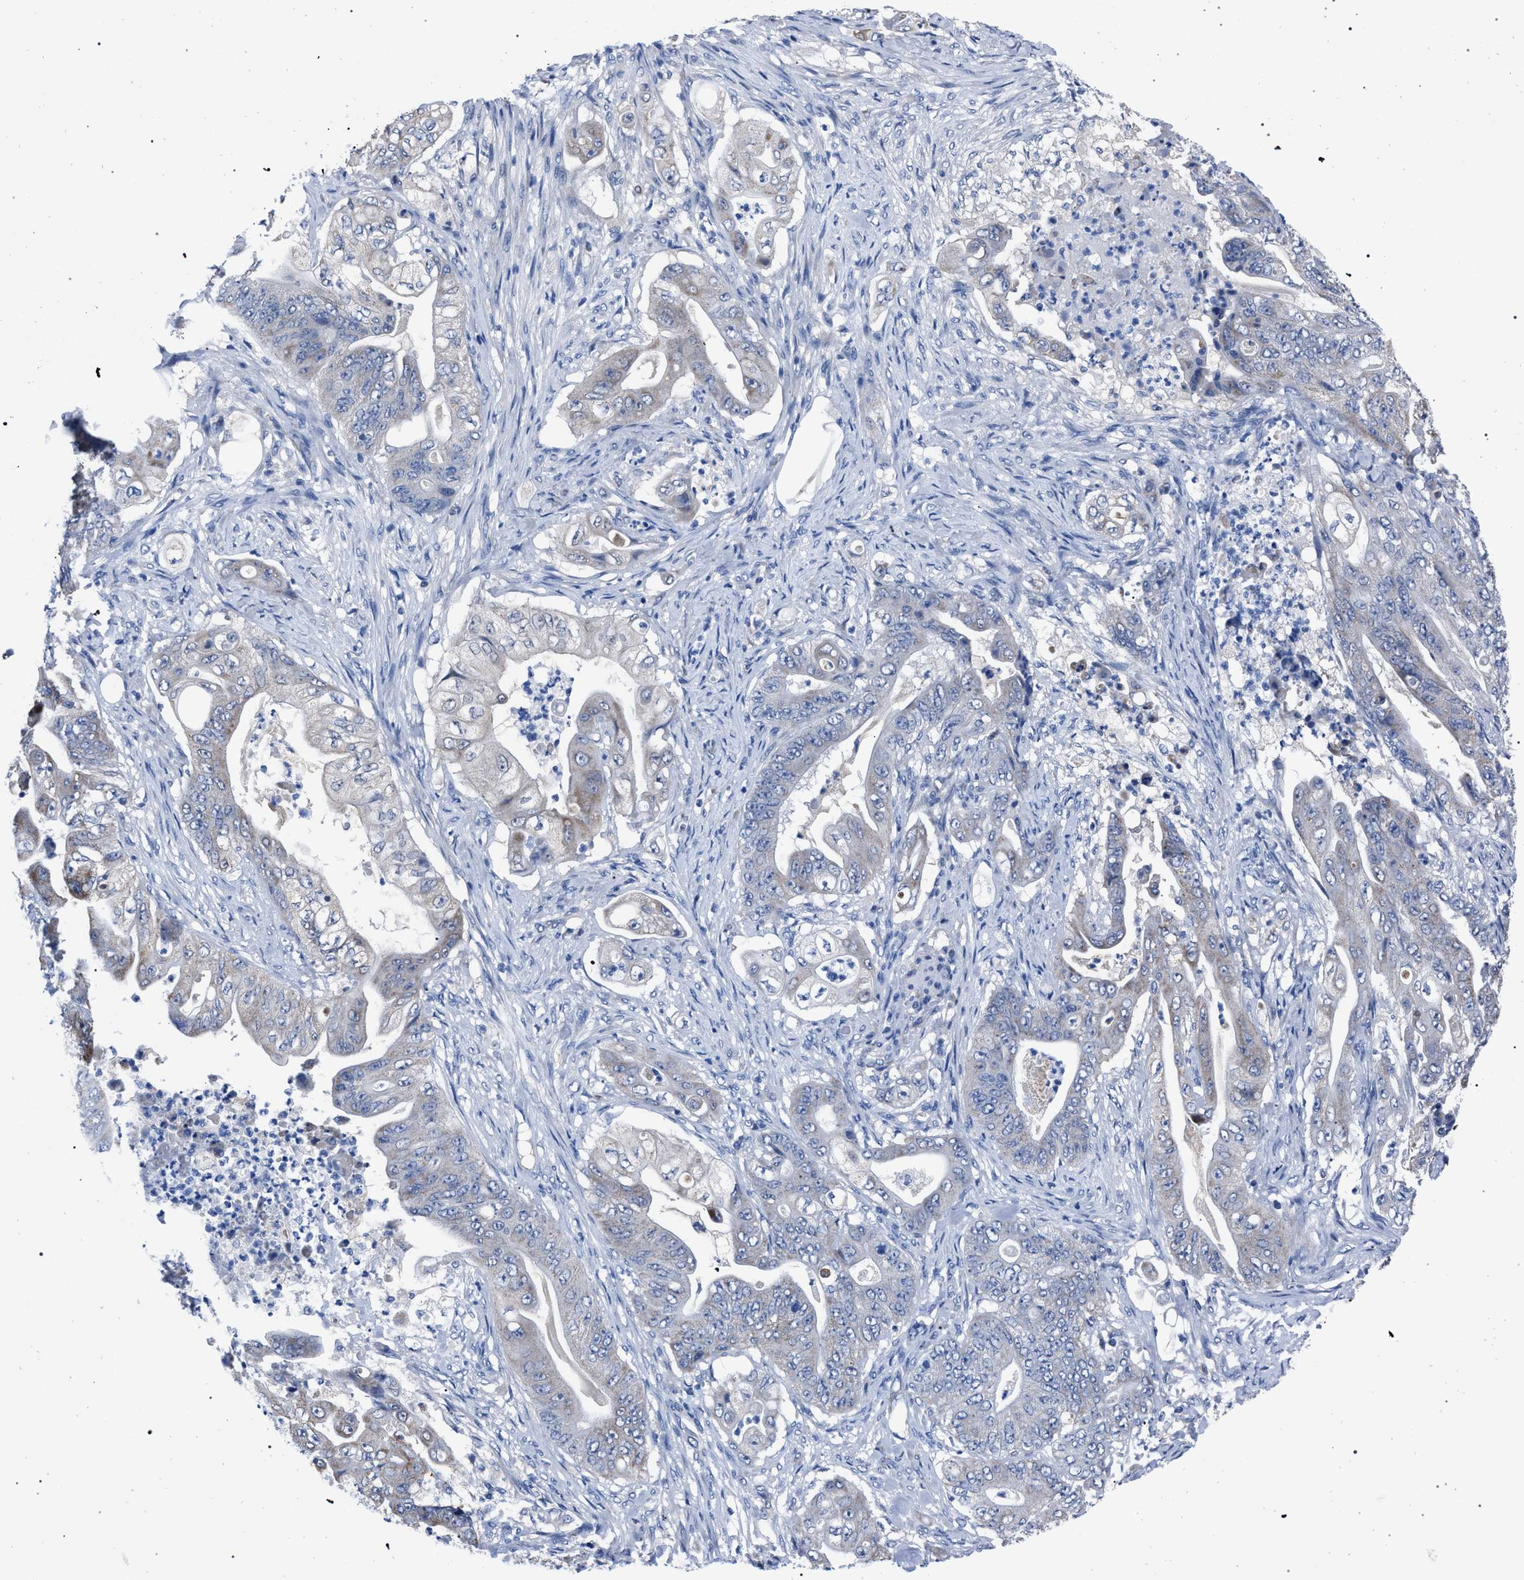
{"staining": {"intensity": "negative", "quantity": "none", "location": "none"}, "tissue": "stomach cancer", "cell_type": "Tumor cells", "image_type": "cancer", "snomed": [{"axis": "morphology", "description": "Adenocarcinoma, NOS"}, {"axis": "topography", "description": "Stomach"}], "caption": "Tumor cells are negative for protein expression in human stomach cancer (adenocarcinoma).", "gene": "CRYZ", "patient": {"sex": "female", "age": 73}}